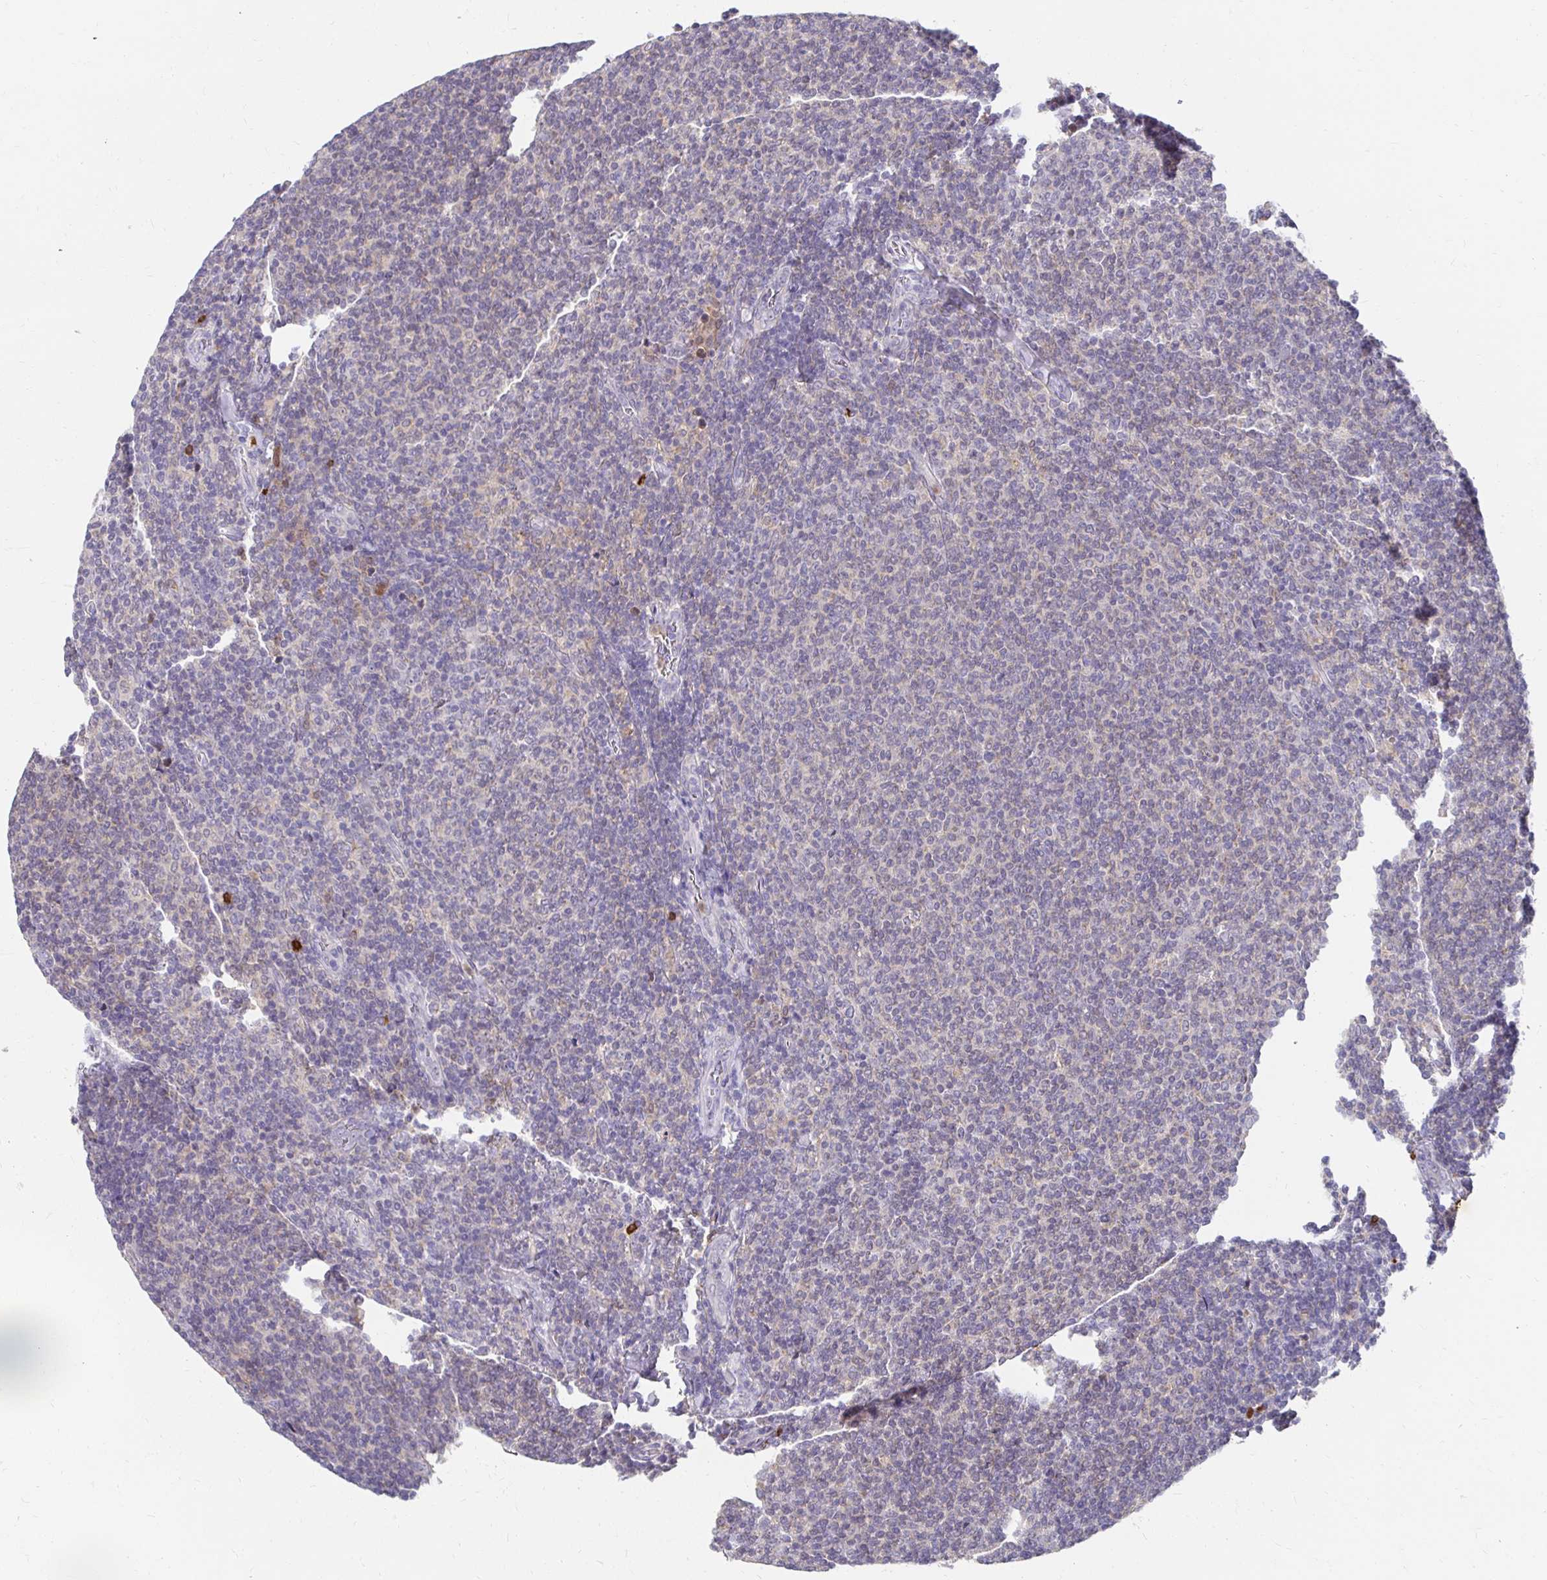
{"staining": {"intensity": "negative", "quantity": "none", "location": "none"}, "tissue": "lymphoma", "cell_type": "Tumor cells", "image_type": "cancer", "snomed": [{"axis": "morphology", "description": "Malignant lymphoma, non-Hodgkin's type, Low grade"}, {"axis": "topography", "description": "Lymph node"}], "caption": "A high-resolution histopathology image shows immunohistochemistry staining of low-grade malignant lymphoma, non-Hodgkin's type, which displays no significant positivity in tumor cells.", "gene": "GK2", "patient": {"sex": "male", "age": 52}}